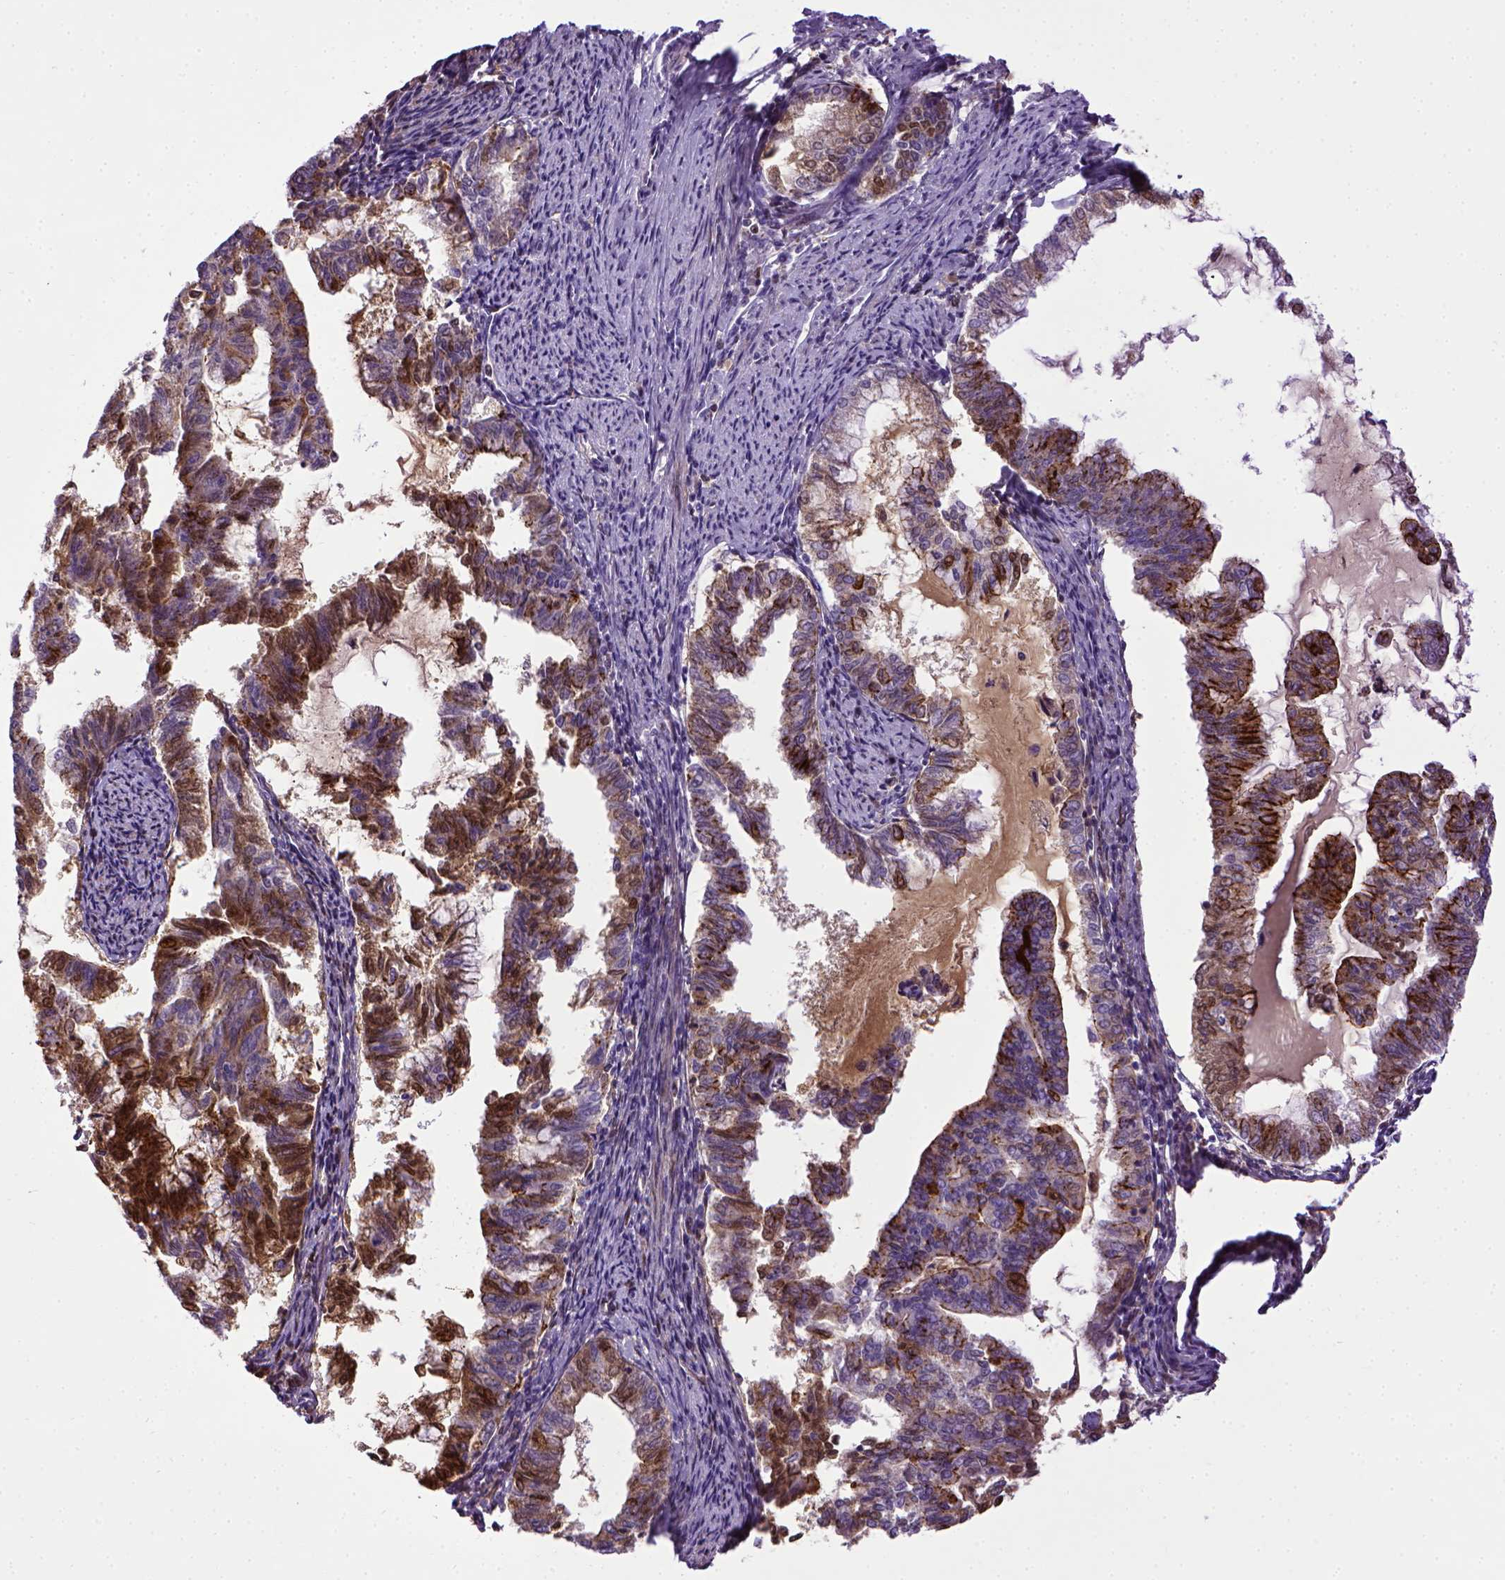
{"staining": {"intensity": "strong", "quantity": ">75%", "location": "cytoplasmic/membranous"}, "tissue": "endometrial cancer", "cell_type": "Tumor cells", "image_type": "cancer", "snomed": [{"axis": "morphology", "description": "Adenocarcinoma, NOS"}, {"axis": "topography", "description": "Endometrium"}], "caption": "Immunohistochemical staining of endometrial cancer displays strong cytoplasmic/membranous protein staining in approximately >75% of tumor cells. (DAB (3,3'-diaminobenzidine) IHC with brightfield microscopy, high magnification).", "gene": "CDH1", "patient": {"sex": "female", "age": 79}}